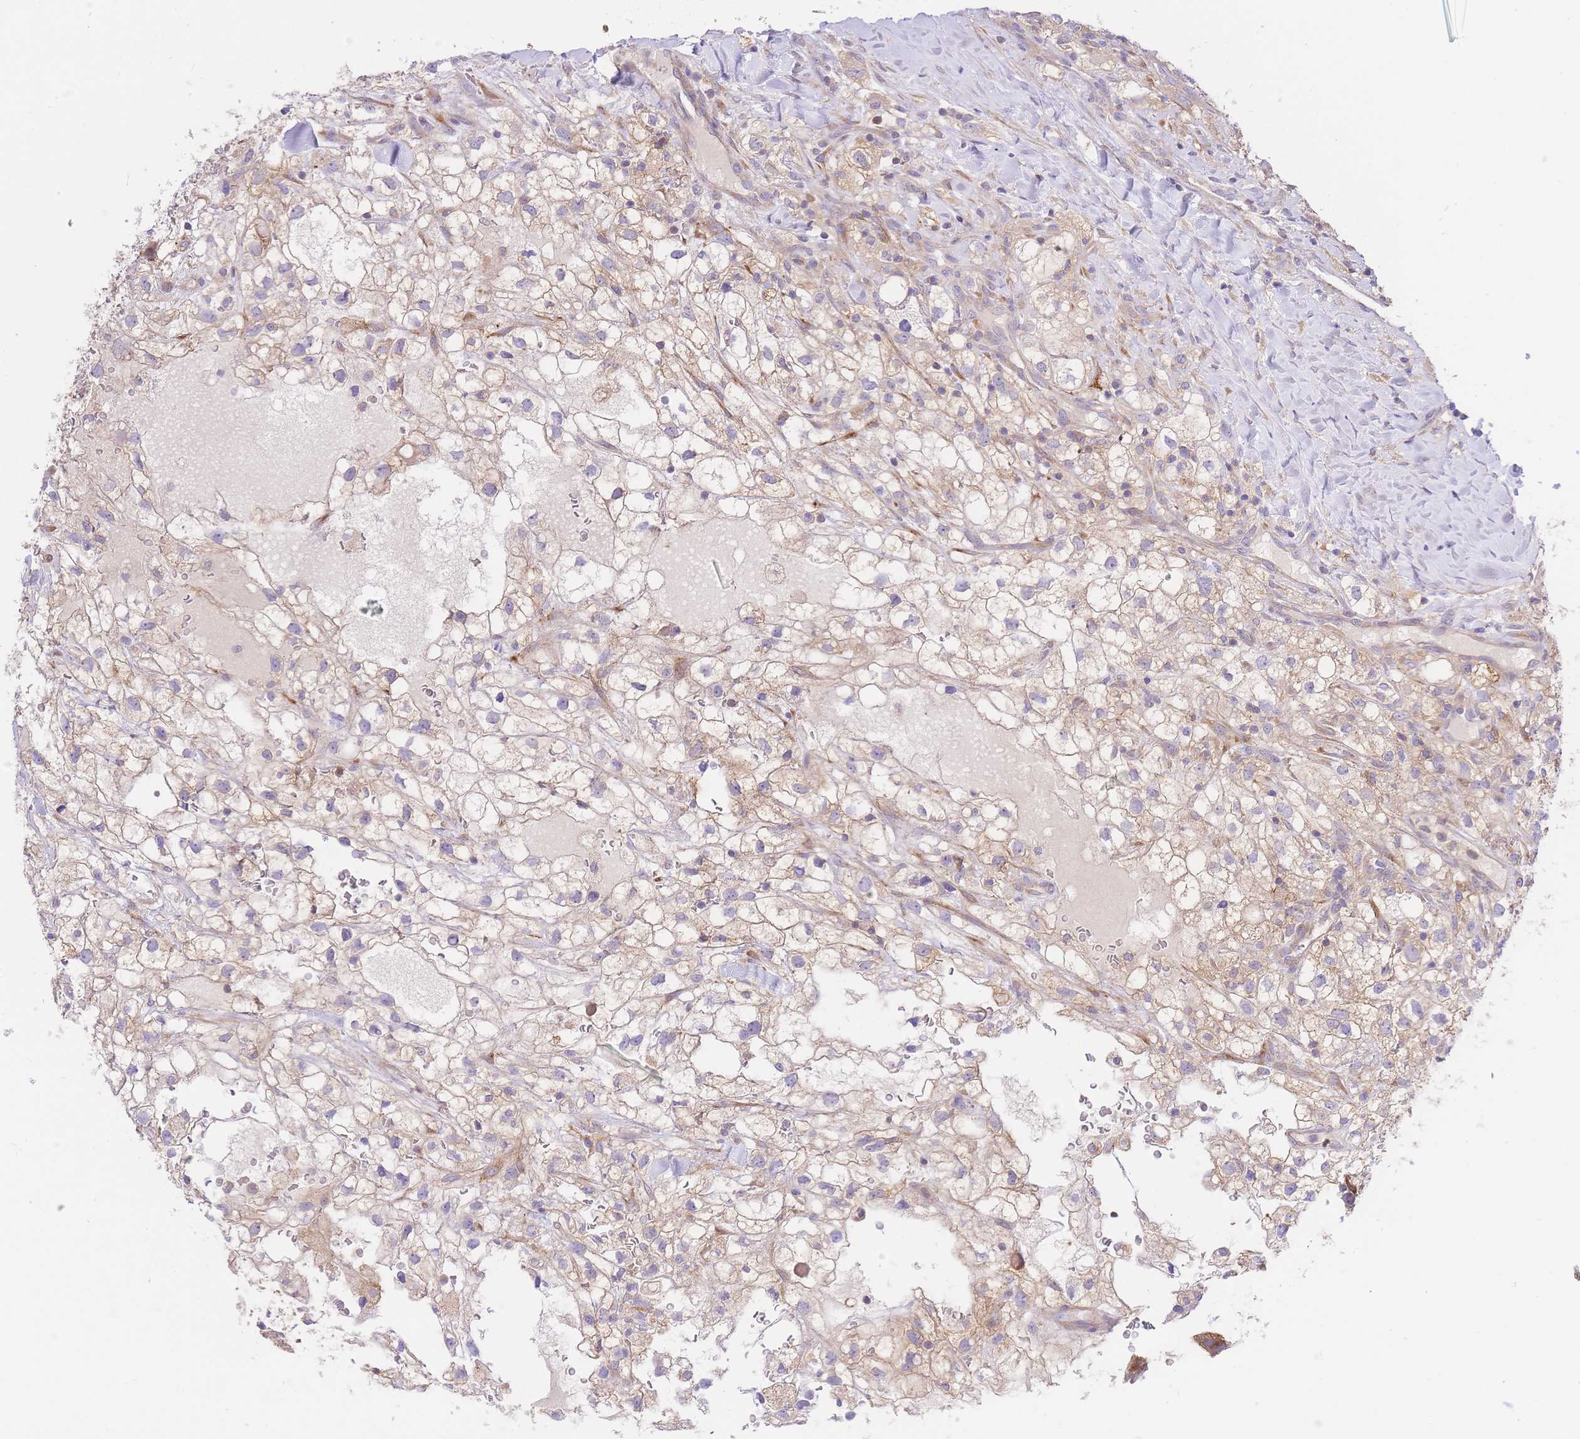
{"staining": {"intensity": "weak", "quantity": ">75%", "location": "cytoplasmic/membranous"}, "tissue": "renal cancer", "cell_type": "Tumor cells", "image_type": "cancer", "snomed": [{"axis": "morphology", "description": "Adenocarcinoma, NOS"}, {"axis": "topography", "description": "Kidney"}], "caption": "IHC of adenocarcinoma (renal) shows low levels of weak cytoplasmic/membranous staining in about >75% of tumor cells.", "gene": "INSYN2B", "patient": {"sex": "male", "age": 59}}